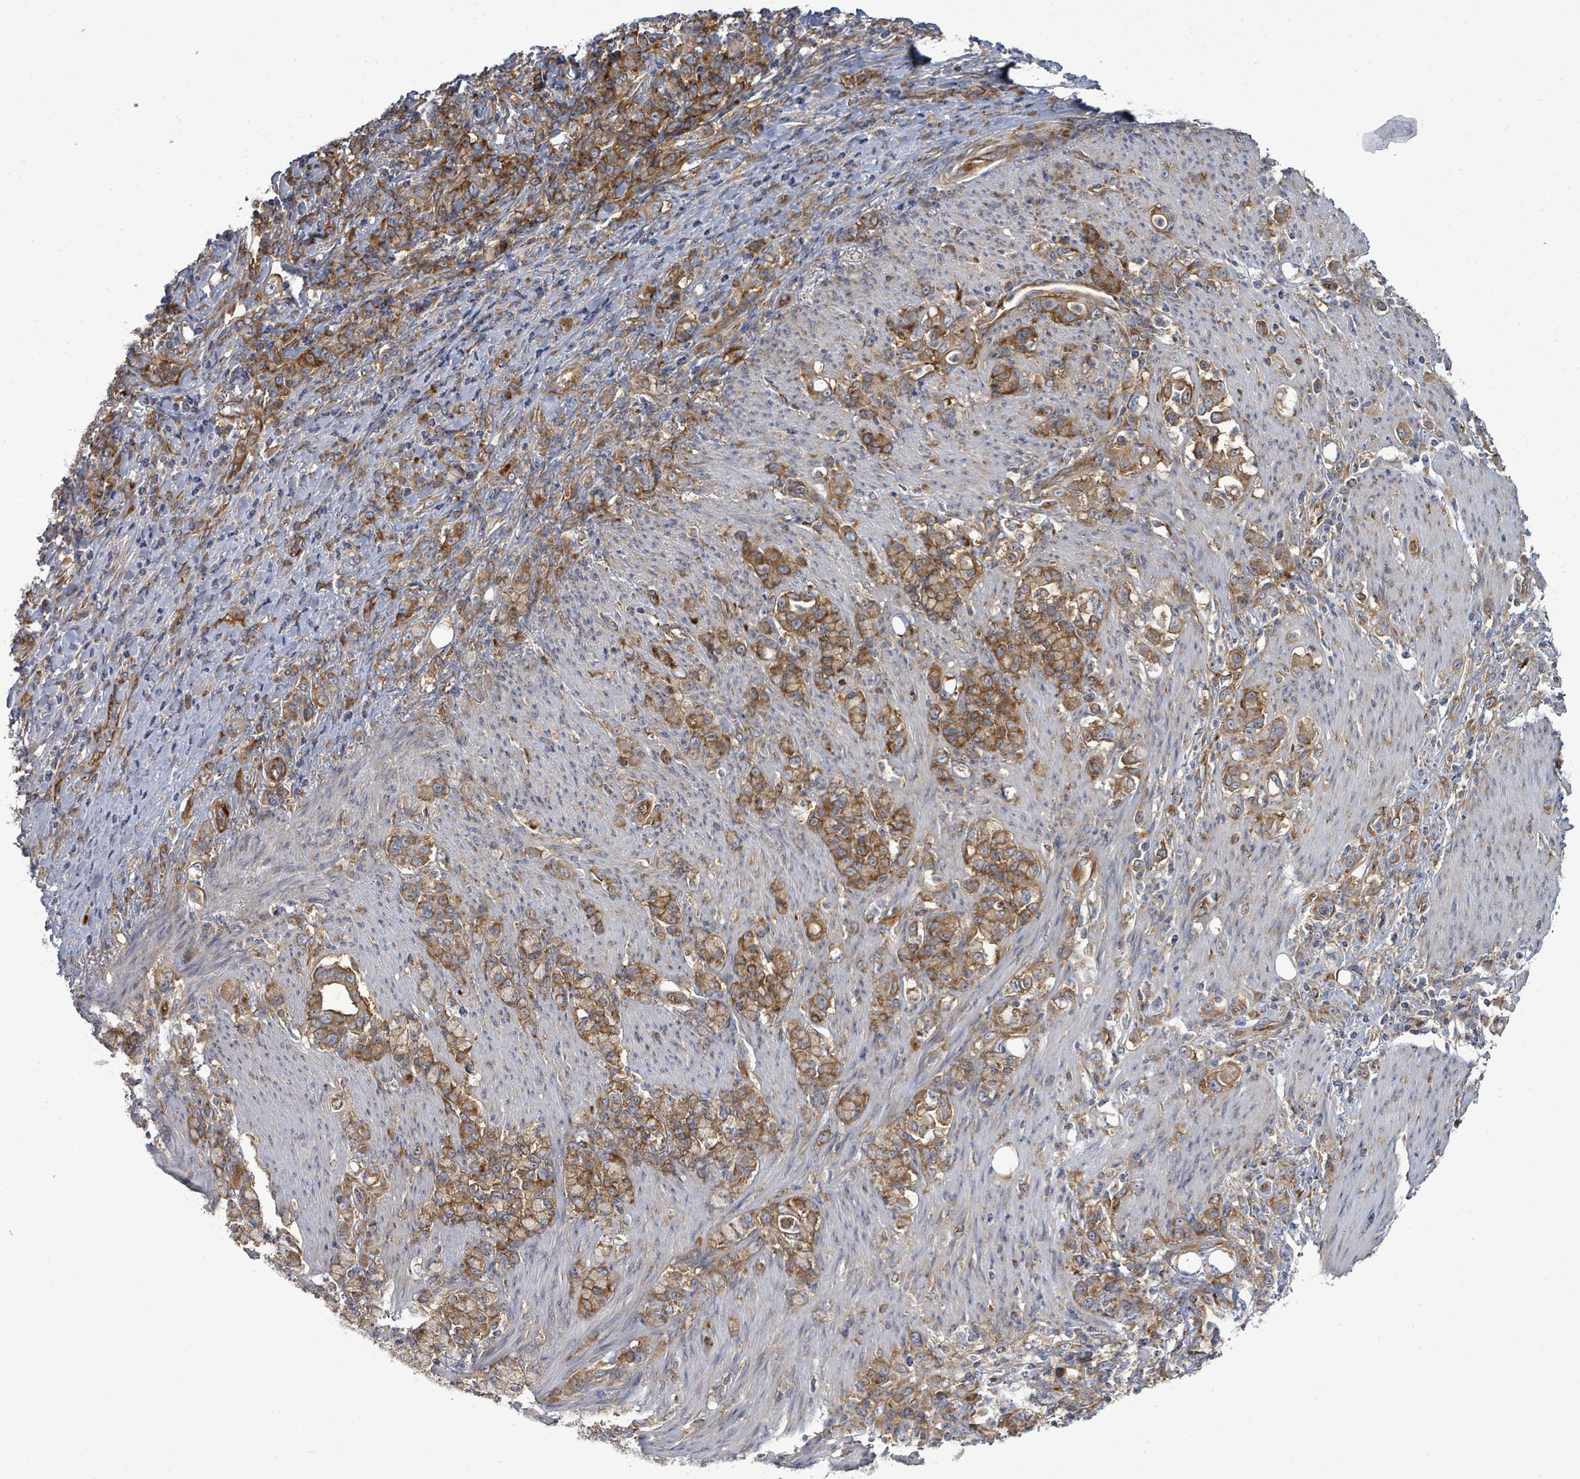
{"staining": {"intensity": "moderate", "quantity": ">75%", "location": "cytoplasmic/membranous"}, "tissue": "stomach cancer", "cell_type": "Tumor cells", "image_type": "cancer", "snomed": [{"axis": "morphology", "description": "Normal tissue, NOS"}, {"axis": "morphology", "description": "Adenocarcinoma, NOS"}, {"axis": "topography", "description": "Stomach"}], "caption": "Brown immunohistochemical staining in stomach cancer reveals moderate cytoplasmic/membranous staining in approximately >75% of tumor cells.", "gene": "EIF3C", "patient": {"sex": "female", "age": 79}}